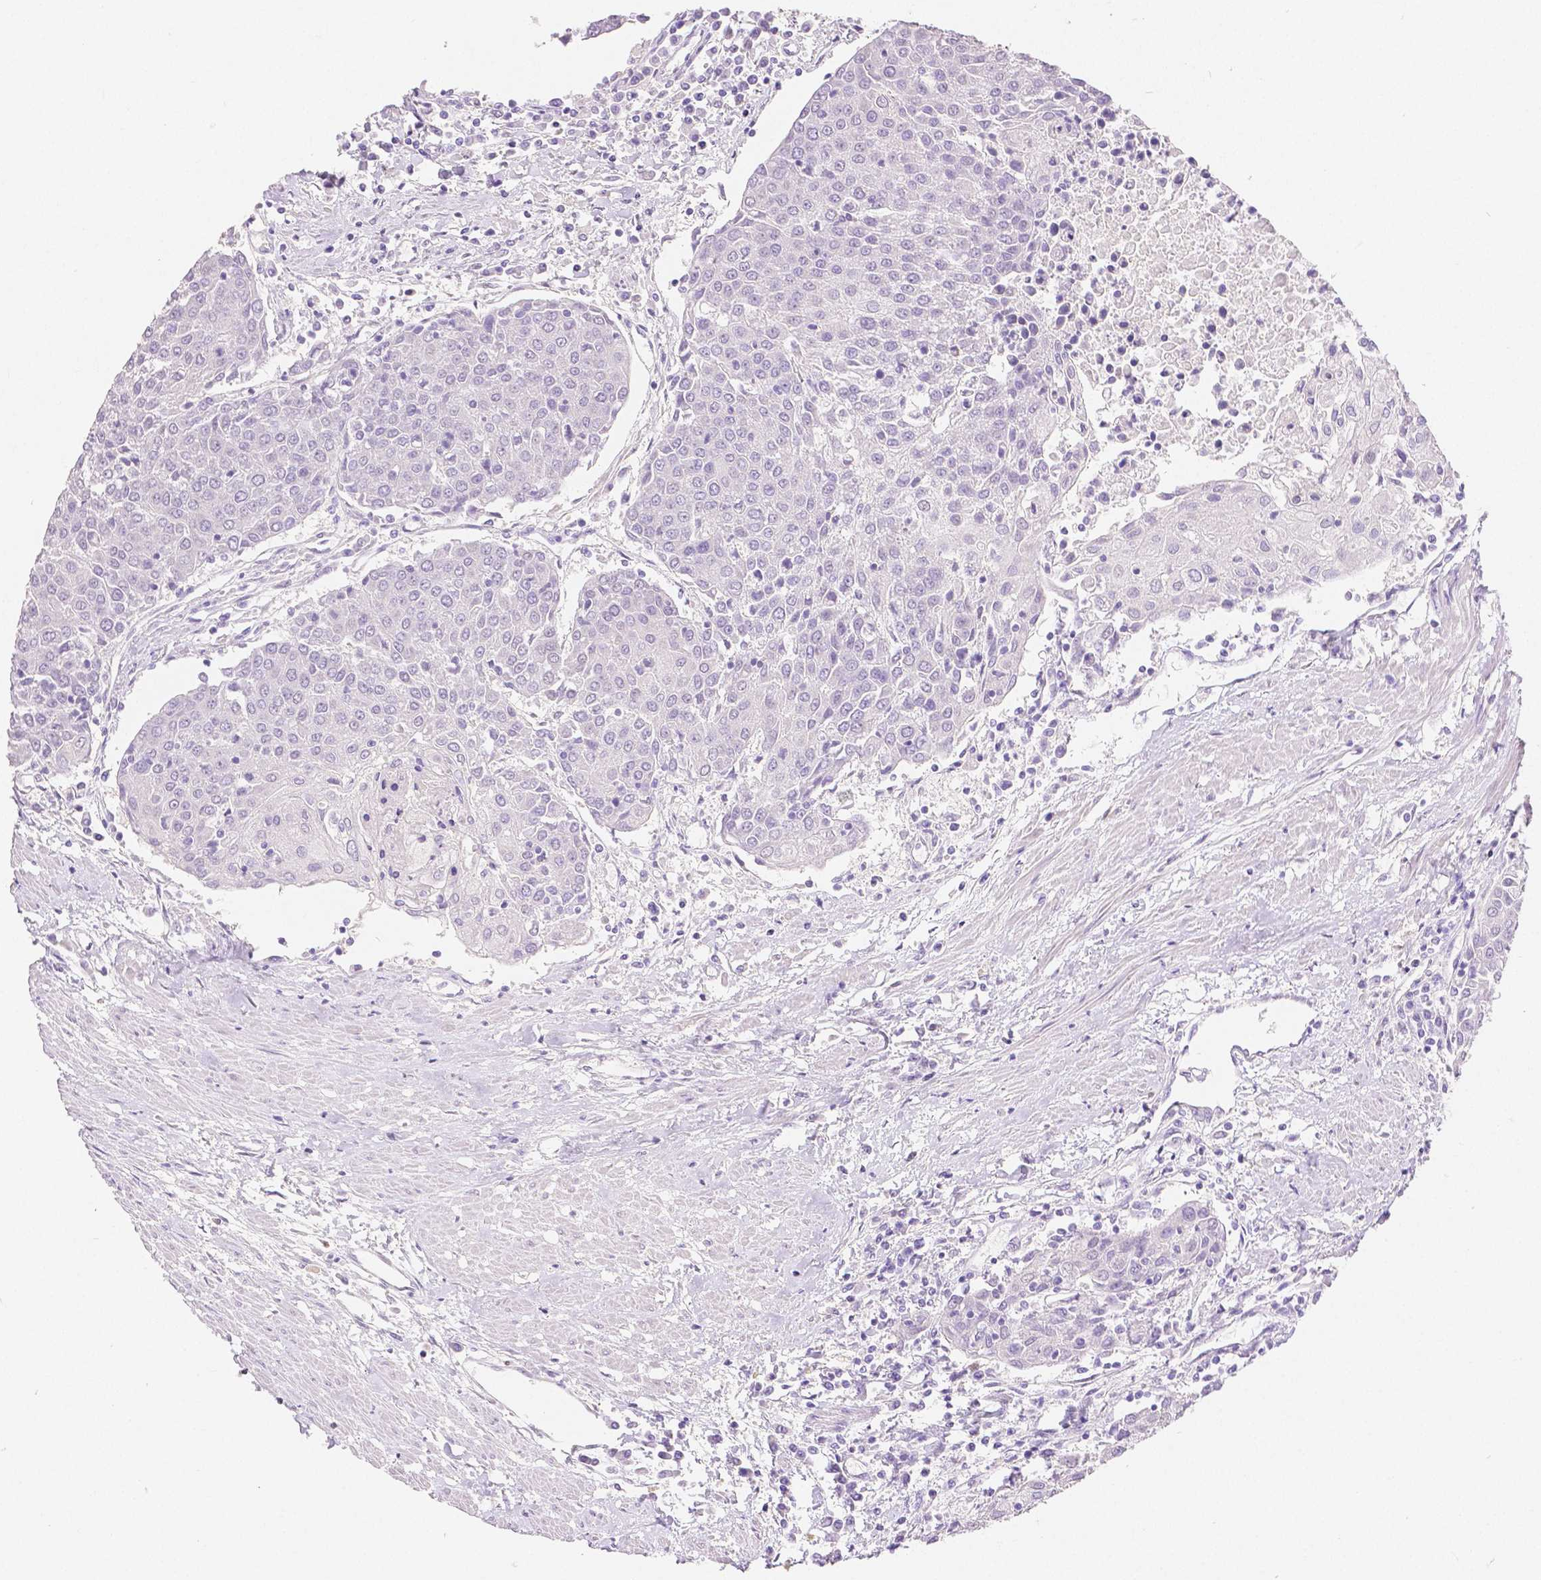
{"staining": {"intensity": "negative", "quantity": "none", "location": "none"}, "tissue": "urothelial cancer", "cell_type": "Tumor cells", "image_type": "cancer", "snomed": [{"axis": "morphology", "description": "Urothelial carcinoma, High grade"}, {"axis": "topography", "description": "Urinary bladder"}], "caption": "DAB (3,3'-diaminobenzidine) immunohistochemical staining of human urothelial cancer shows no significant positivity in tumor cells.", "gene": "HNF1B", "patient": {"sex": "female", "age": 85}}